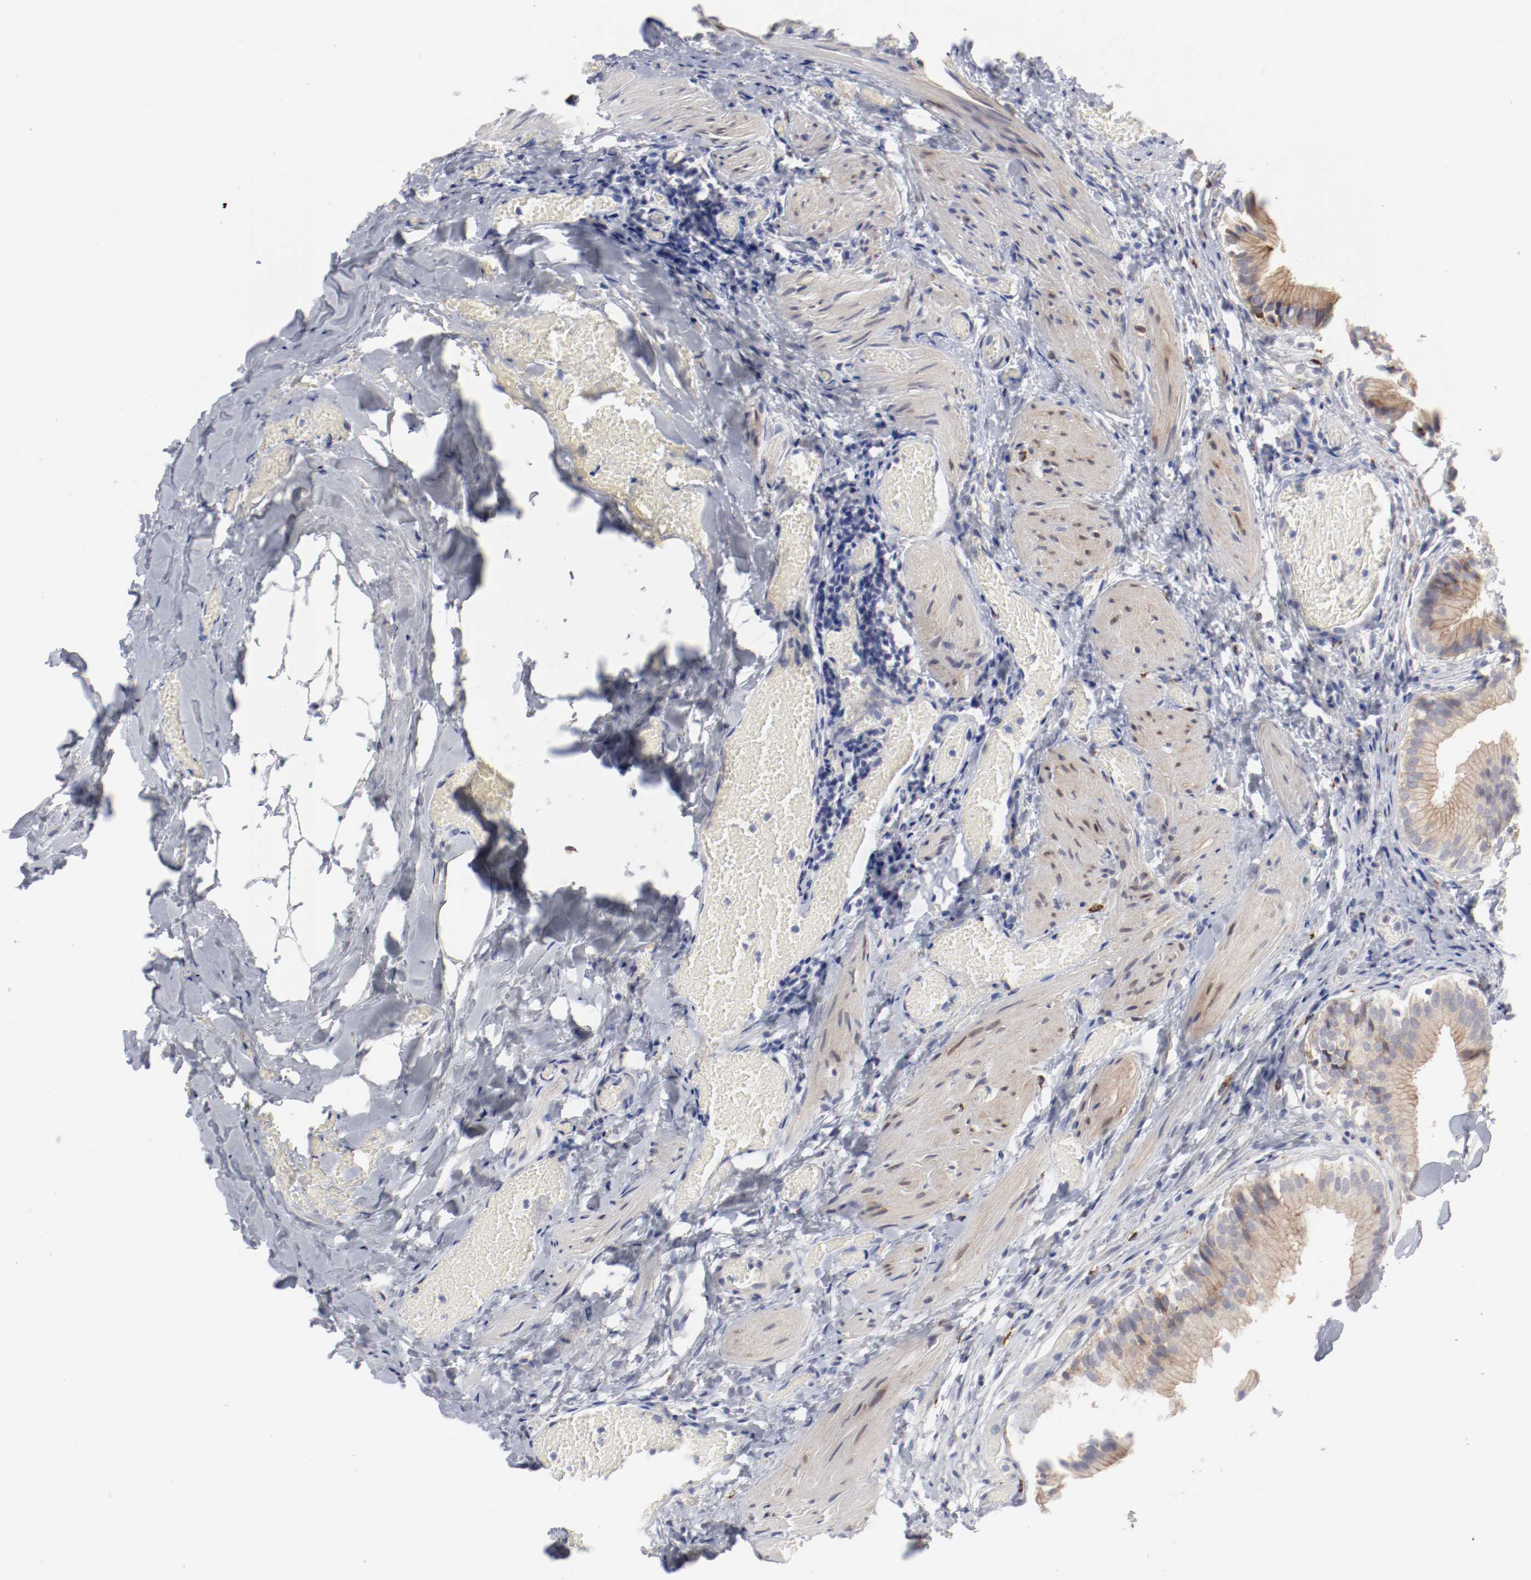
{"staining": {"intensity": "weak", "quantity": ">75%", "location": "cytoplasmic/membranous"}, "tissue": "gallbladder", "cell_type": "Glandular cells", "image_type": "normal", "snomed": [{"axis": "morphology", "description": "Normal tissue, NOS"}, {"axis": "topography", "description": "Gallbladder"}], "caption": "IHC image of unremarkable human gallbladder stained for a protein (brown), which demonstrates low levels of weak cytoplasmic/membranous staining in approximately >75% of glandular cells.", "gene": "SH3BGR", "patient": {"sex": "male", "age": 65}}